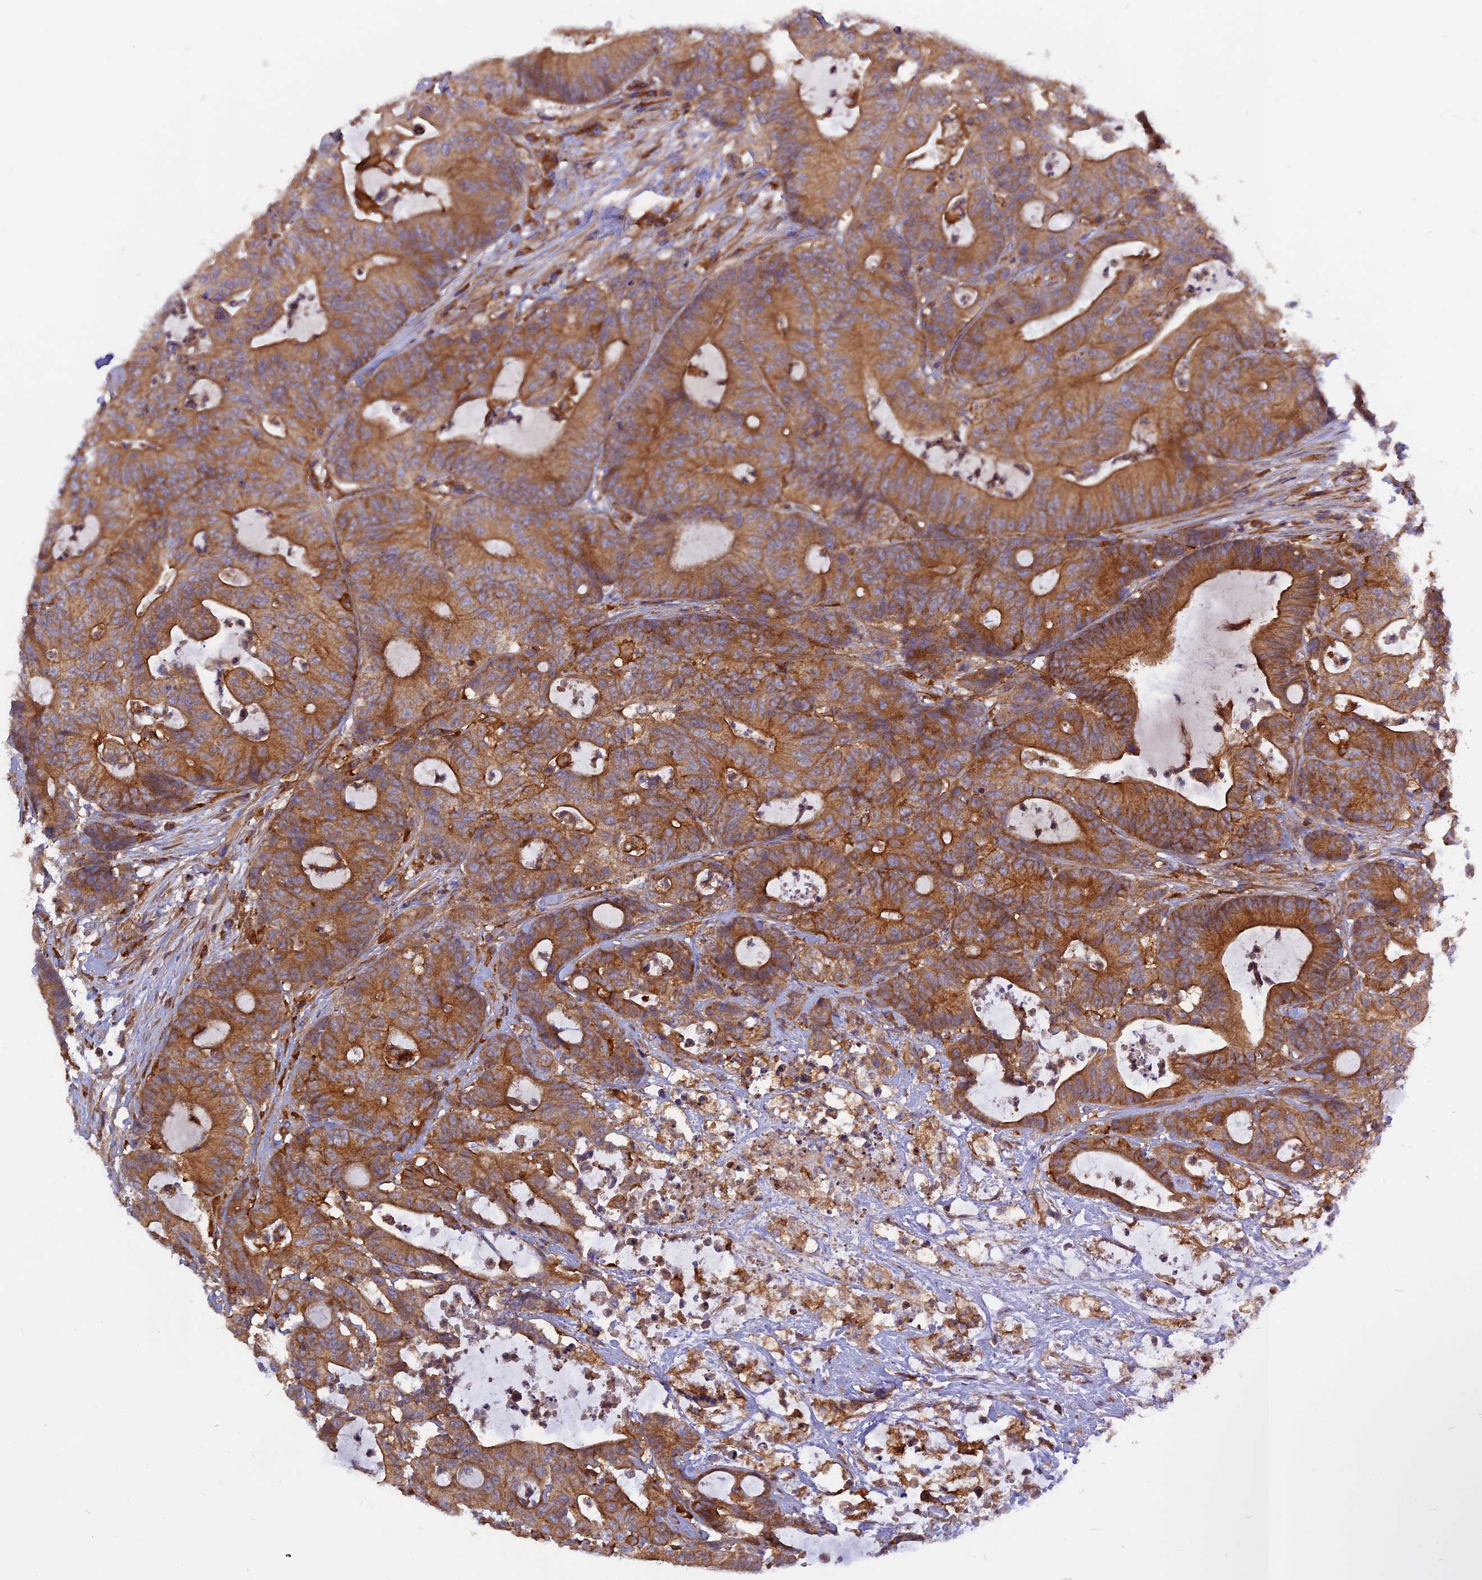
{"staining": {"intensity": "strong", "quantity": ">75%", "location": "cytoplasmic/membranous"}, "tissue": "colorectal cancer", "cell_type": "Tumor cells", "image_type": "cancer", "snomed": [{"axis": "morphology", "description": "Adenocarcinoma, NOS"}, {"axis": "topography", "description": "Colon"}], "caption": "Approximately >75% of tumor cells in adenocarcinoma (colorectal) show strong cytoplasmic/membranous protein expression as visualized by brown immunohistochemical staining.", "gene": "MYO9B", "patient": {"sex": "female", "age": 84}}